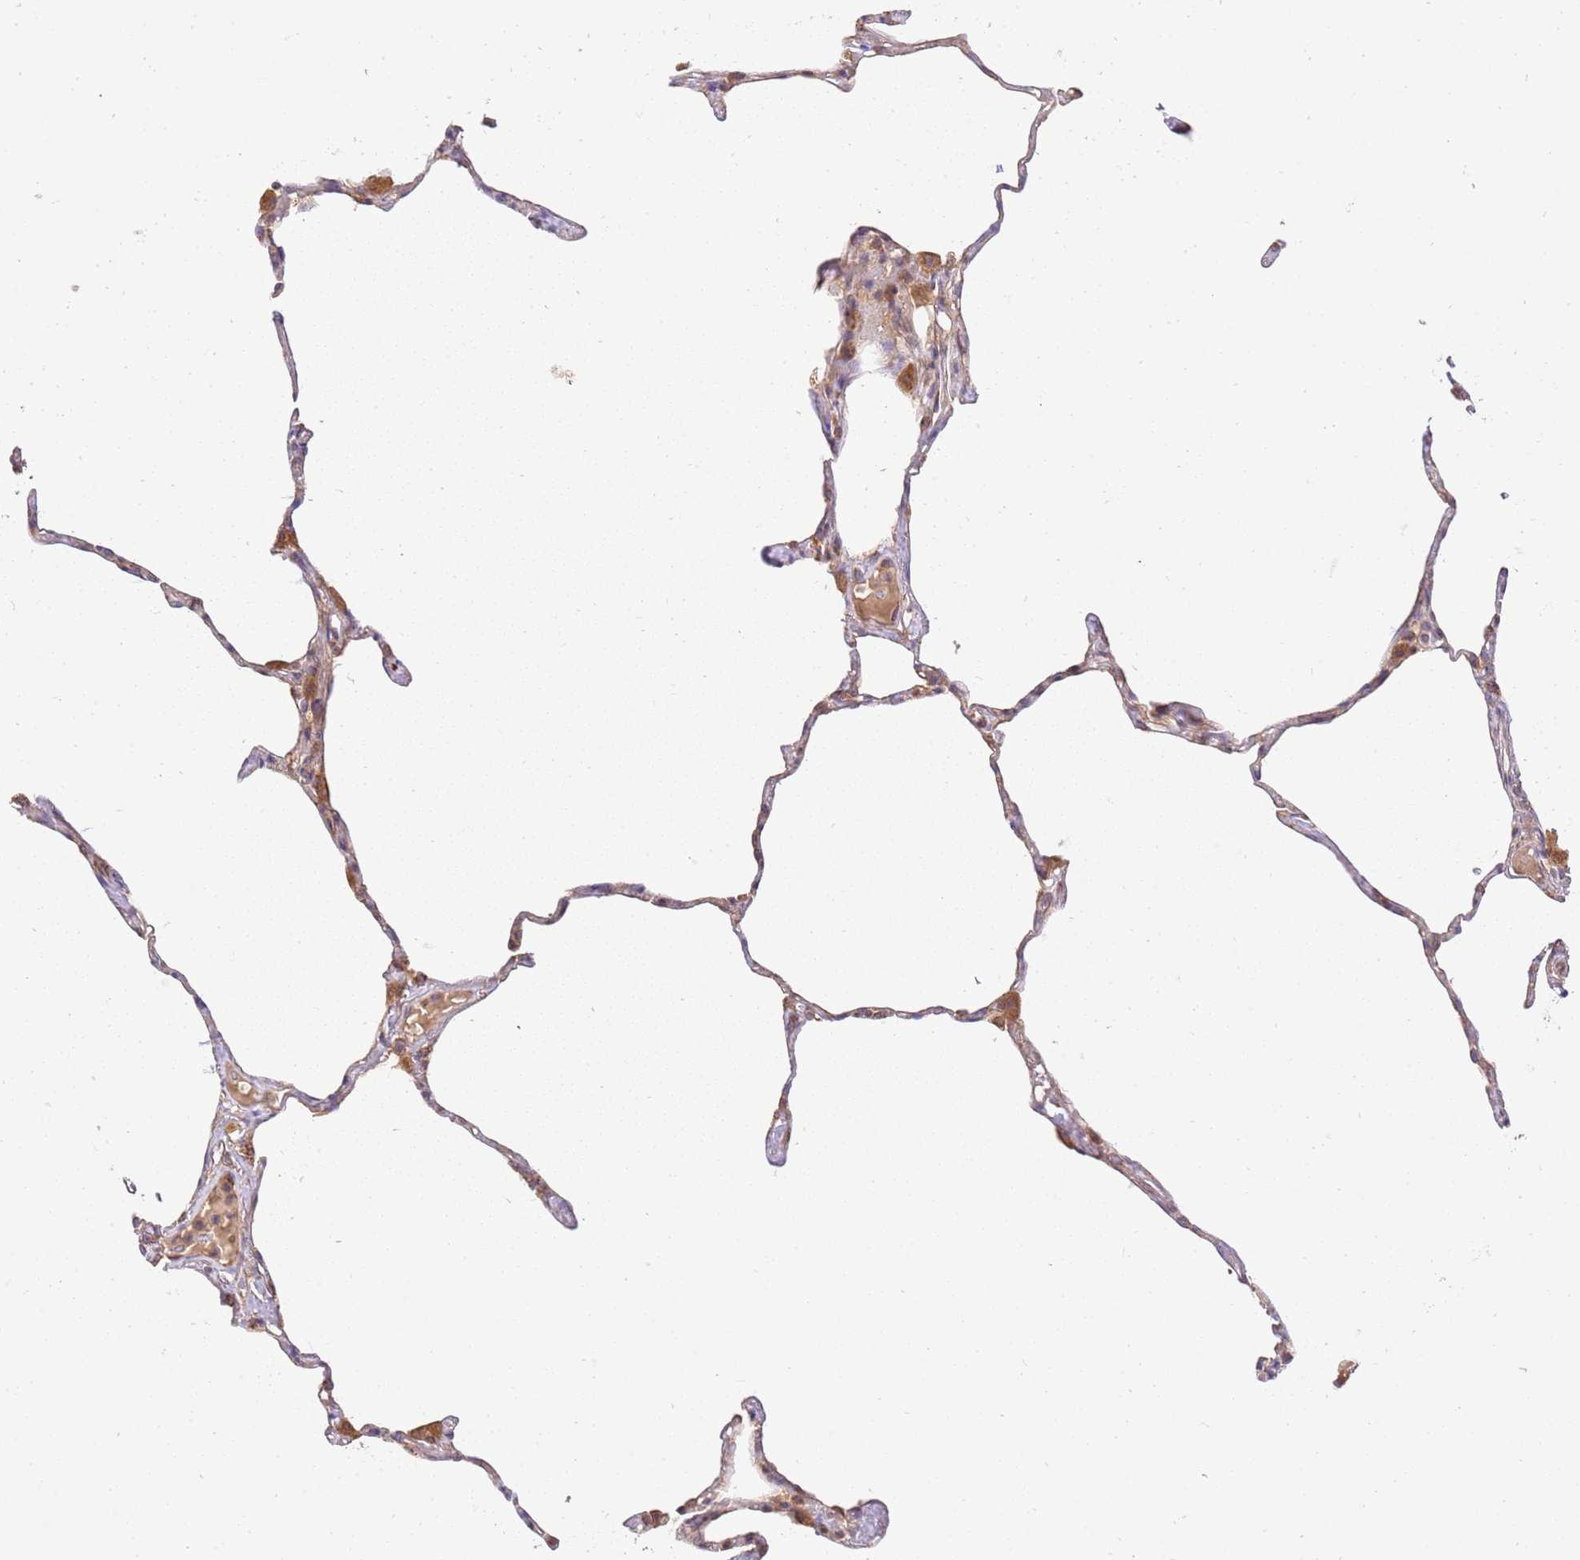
{"staining": {"intensity": "weak", "quantity": "25%-75%", "location": "cytoplasmic/membranous"}, "tissue": "lung", "cell_type": "Alveolar cells", "image_type": "normal", "snomed": [{"axis": "morphology", "description": "Normal tissue, NOS"}, {"axis": "topography", "description": "Lung"}], "caption": "Protein expression analysis of normal human lung reveals weak cytoplasmic/membranous expression in about 25%-75% of alveolar cells. Using DAB (brown) and hematoxylin (blue) stains, captured at high magnification using brightfield microscopy.", "gene": "SPATA2L", "patient": {"sex": "male", "age": 65}}